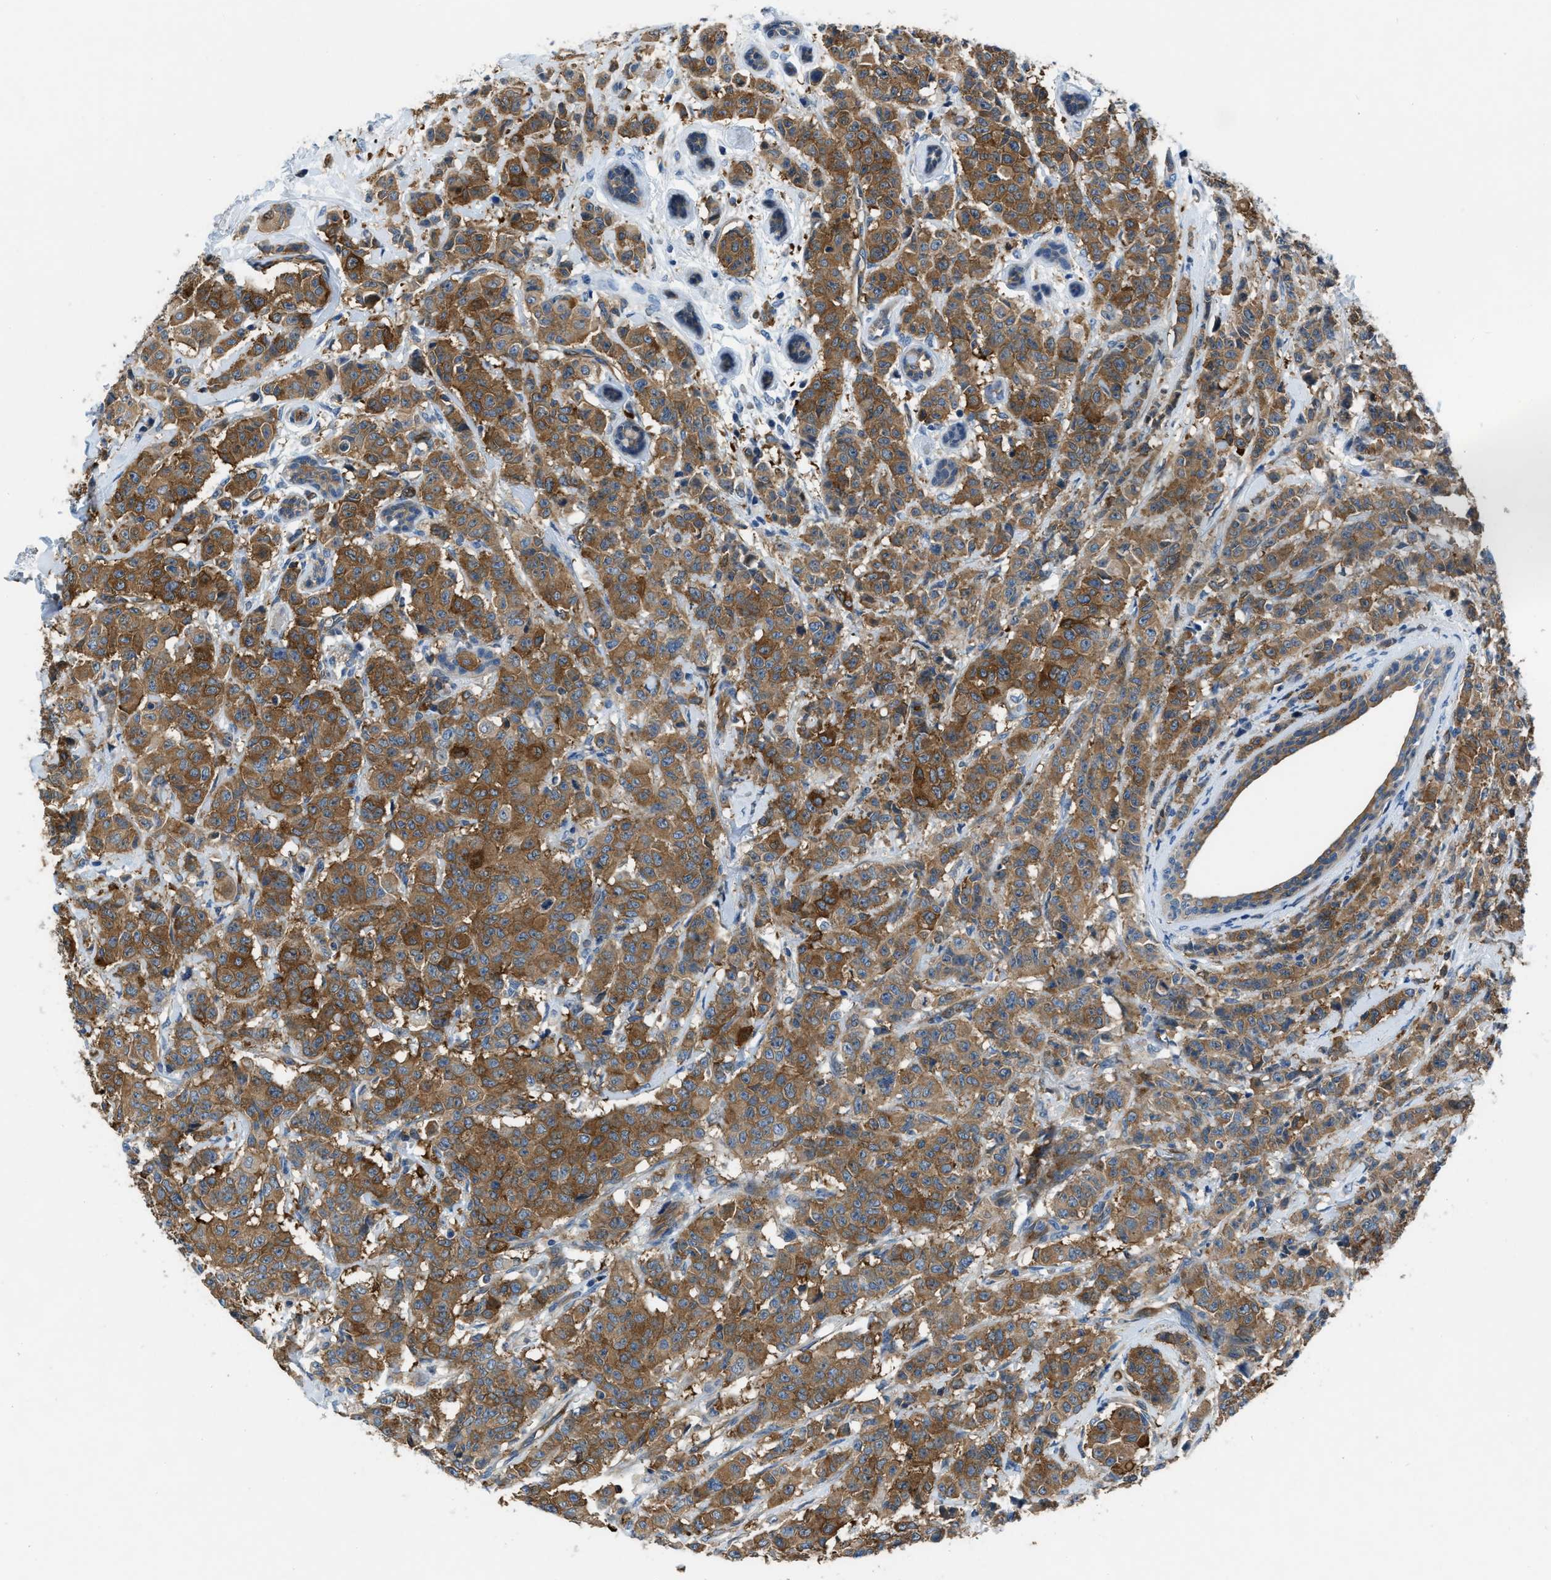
{"staining": {"intensity": "moderate", "quantity": ">75%", "location": "cytoplasmic/membranous"}, "tissue": "breast cancer", "cell_type": "Tumor cells", "image_type": "cancer", "snomed": [{"axis": "morphology", "description": "Normal tissue, NOS"}, {"axis": "morphology", "description": "Duct carcinoma"}, {"axis": "topography", "description": "Breast"}], "caption": "Immunohistochemistry (IHC) (DAB (3,3'-diaminobenzidine)) staining of human breast cancer (invasive ductal carcinoma) reveals moderate cytoplasmic/membranous protein expression in approximately >75% of tumor cells.", "gene": "PFKP", "patient": {"sex": "female", "age": 40}}